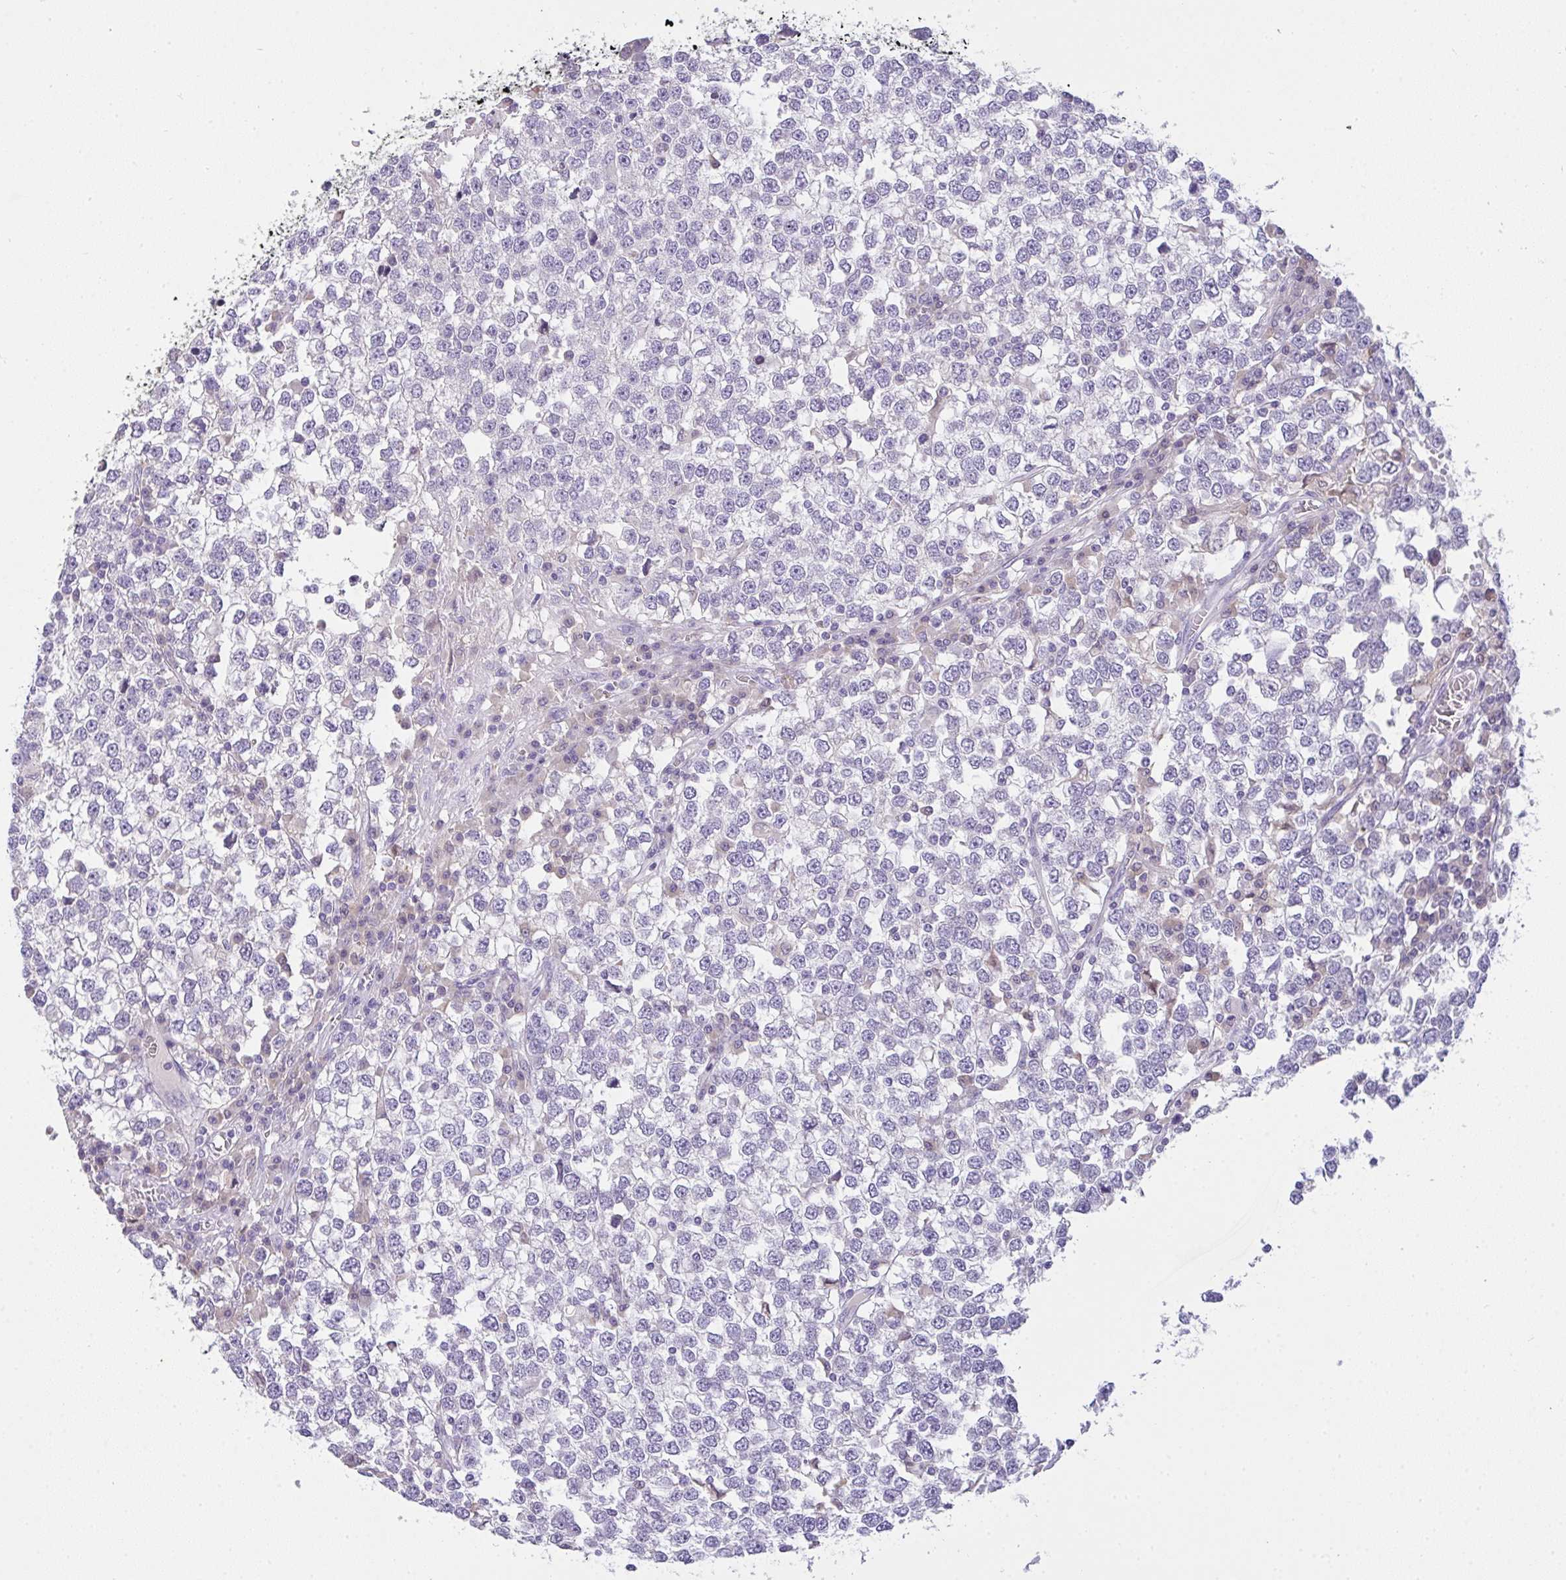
{"staining": {"intensity": "negative", "quantity": "none", "location": "none"}, "tissue": "testis cancer", "cell_type": "Tumor cells", "image_type": "cancer", "snomed": [{"axis": "morphology", "description": "Seminoma, NOS"}, {"axis": "topography", "description": "Testis"}], "caption": "IHC of human testis cancer (seminoma) reveals no expression in tumor cells.", "gene": "COX7B", "patient": {"sex": "male", "age": 65}}